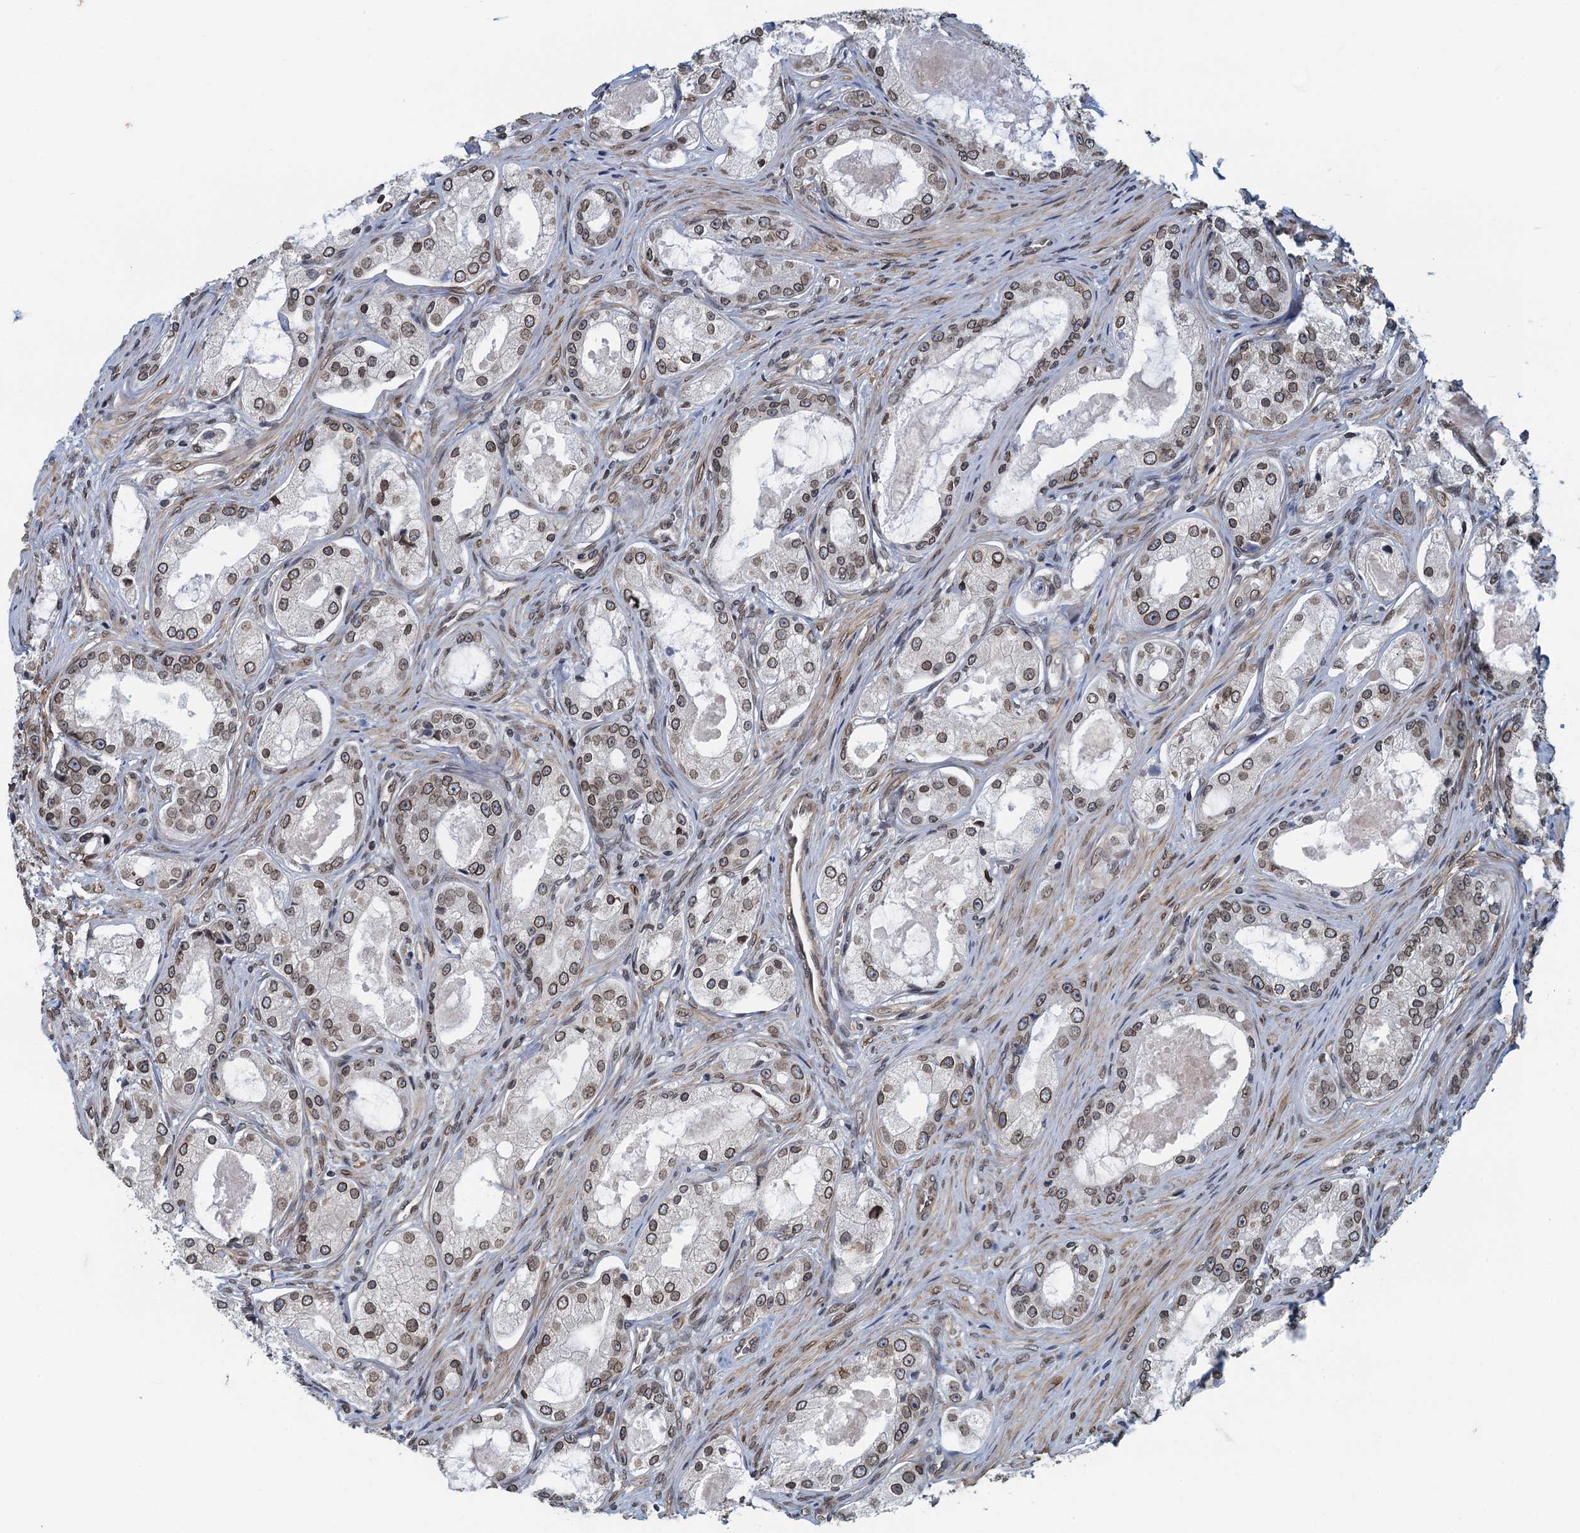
{"staining": {"intensity": "moderate", "quantity": "25%-75%", "location": "cytoplasmic/membranous,nuclear"}, "tissue": "prostate cancer", "cell_type": "Tumor cells", "image_type": "cancer", "snomed": [{"axis": "morphology", "description": "Adenocarcinoma, Low grade"}, {"axis": "topography", "description": "Prostate"}], "caption": "Moderate cytoplasmic/membranous and nuclear expression for a protein is present in approximately 25%-75% of tumor cells of low-grade adenocarcinoma (prostate) using immunohistochemistry.", "gene": "CCDC34", "patient": {"sex": "male", "age": 68}}